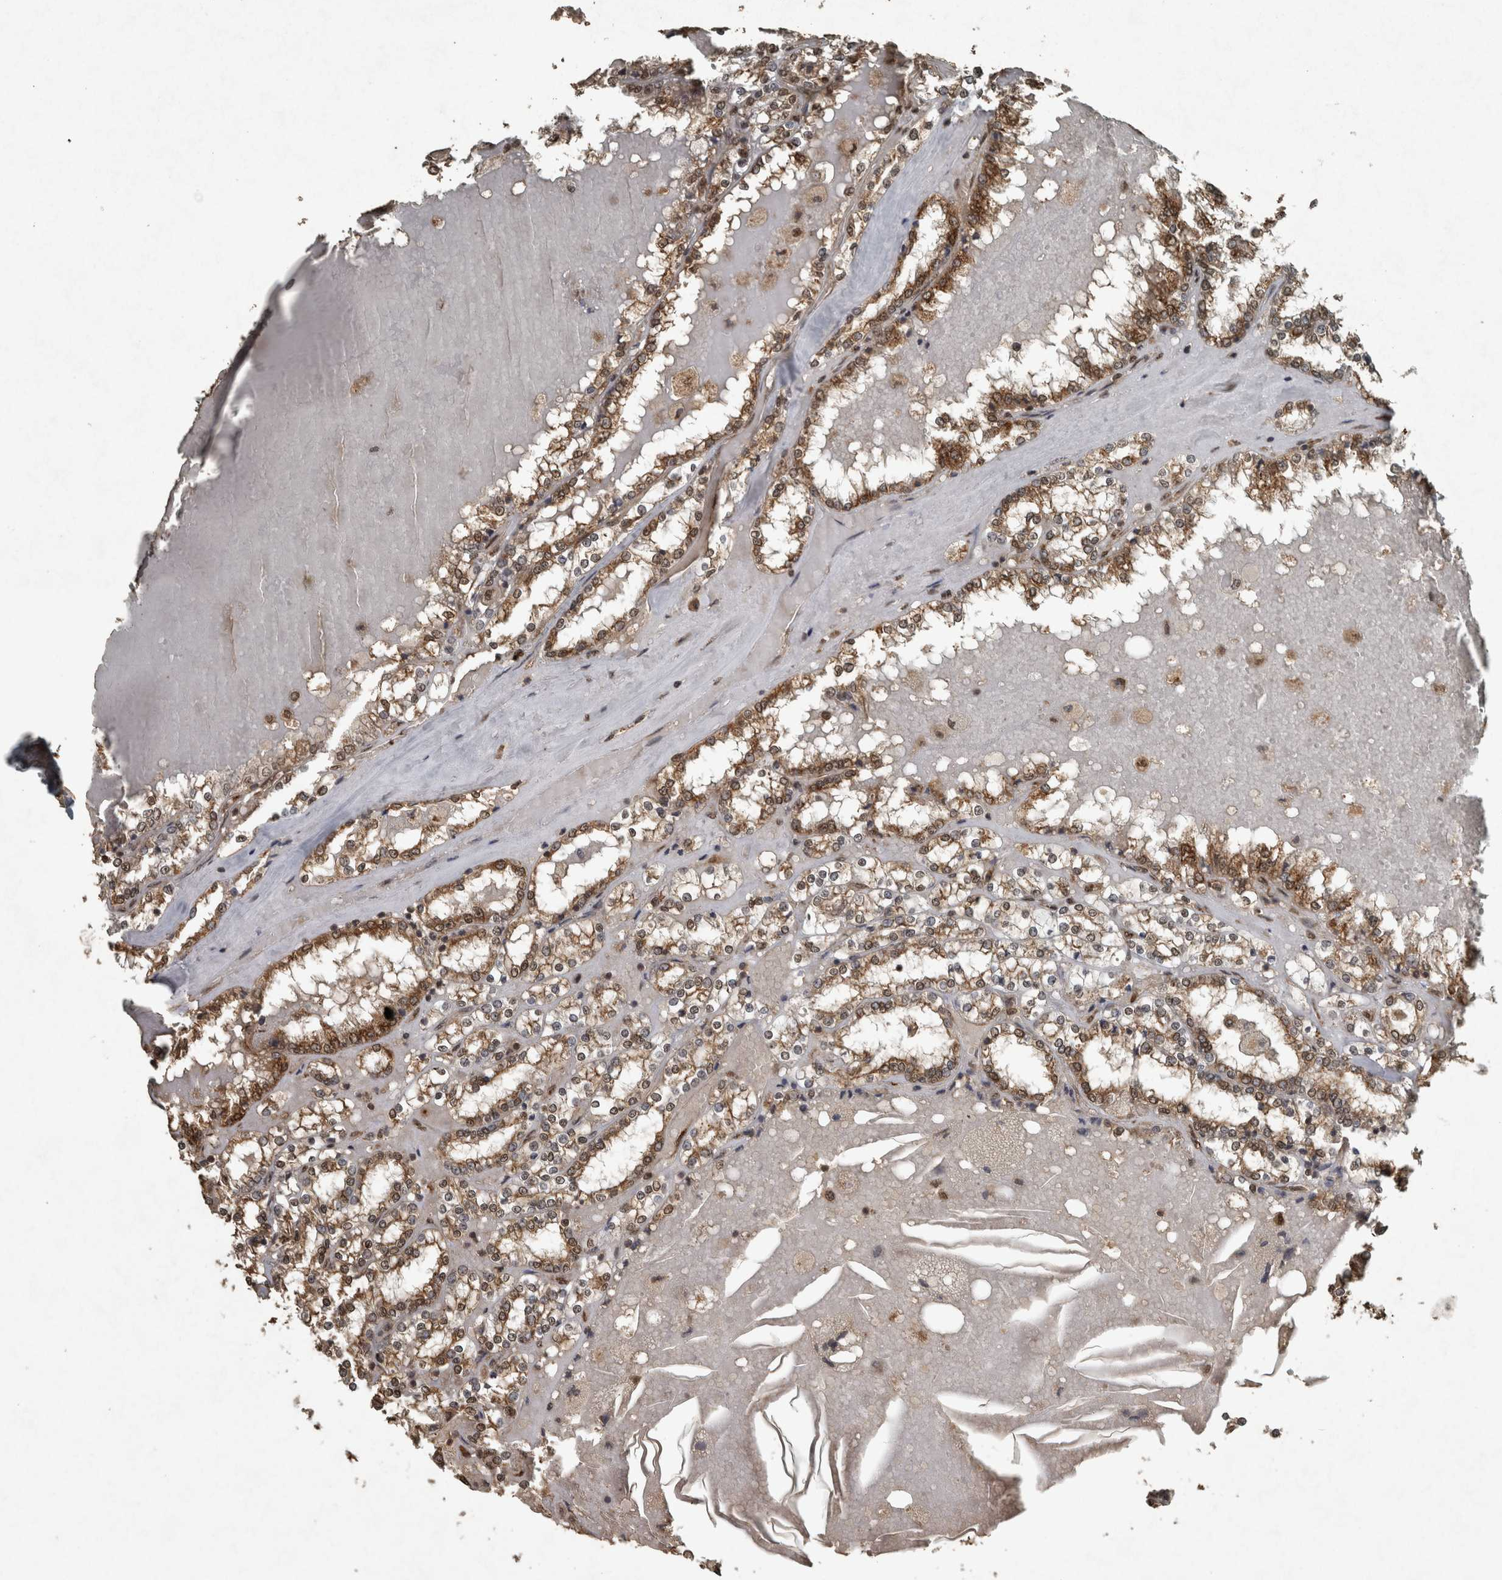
{"staining": {"intensity": "moderate", "quantity": ">75%", "location": "cytoplasmic/membranous,nuclear"}, "tissue": "renal cancer", "cell_type": "Tumor cells", "image_type": "cancer", "snomed": [{"axis": "morphology", "description": "Adenocarcinoma, NOS"}, {"axis": "topography", "description": "Kidney"}], "caption": "Renal cancer (adenocarcinoma) was stained to show a protein in brown. There is medium levels of moderate cytoplasmic/membranous and nuclear expression in approximately >75% of tumor cells.", "gene": "ARHGEF12", "patient": {"sex": "female", "age": 56}}